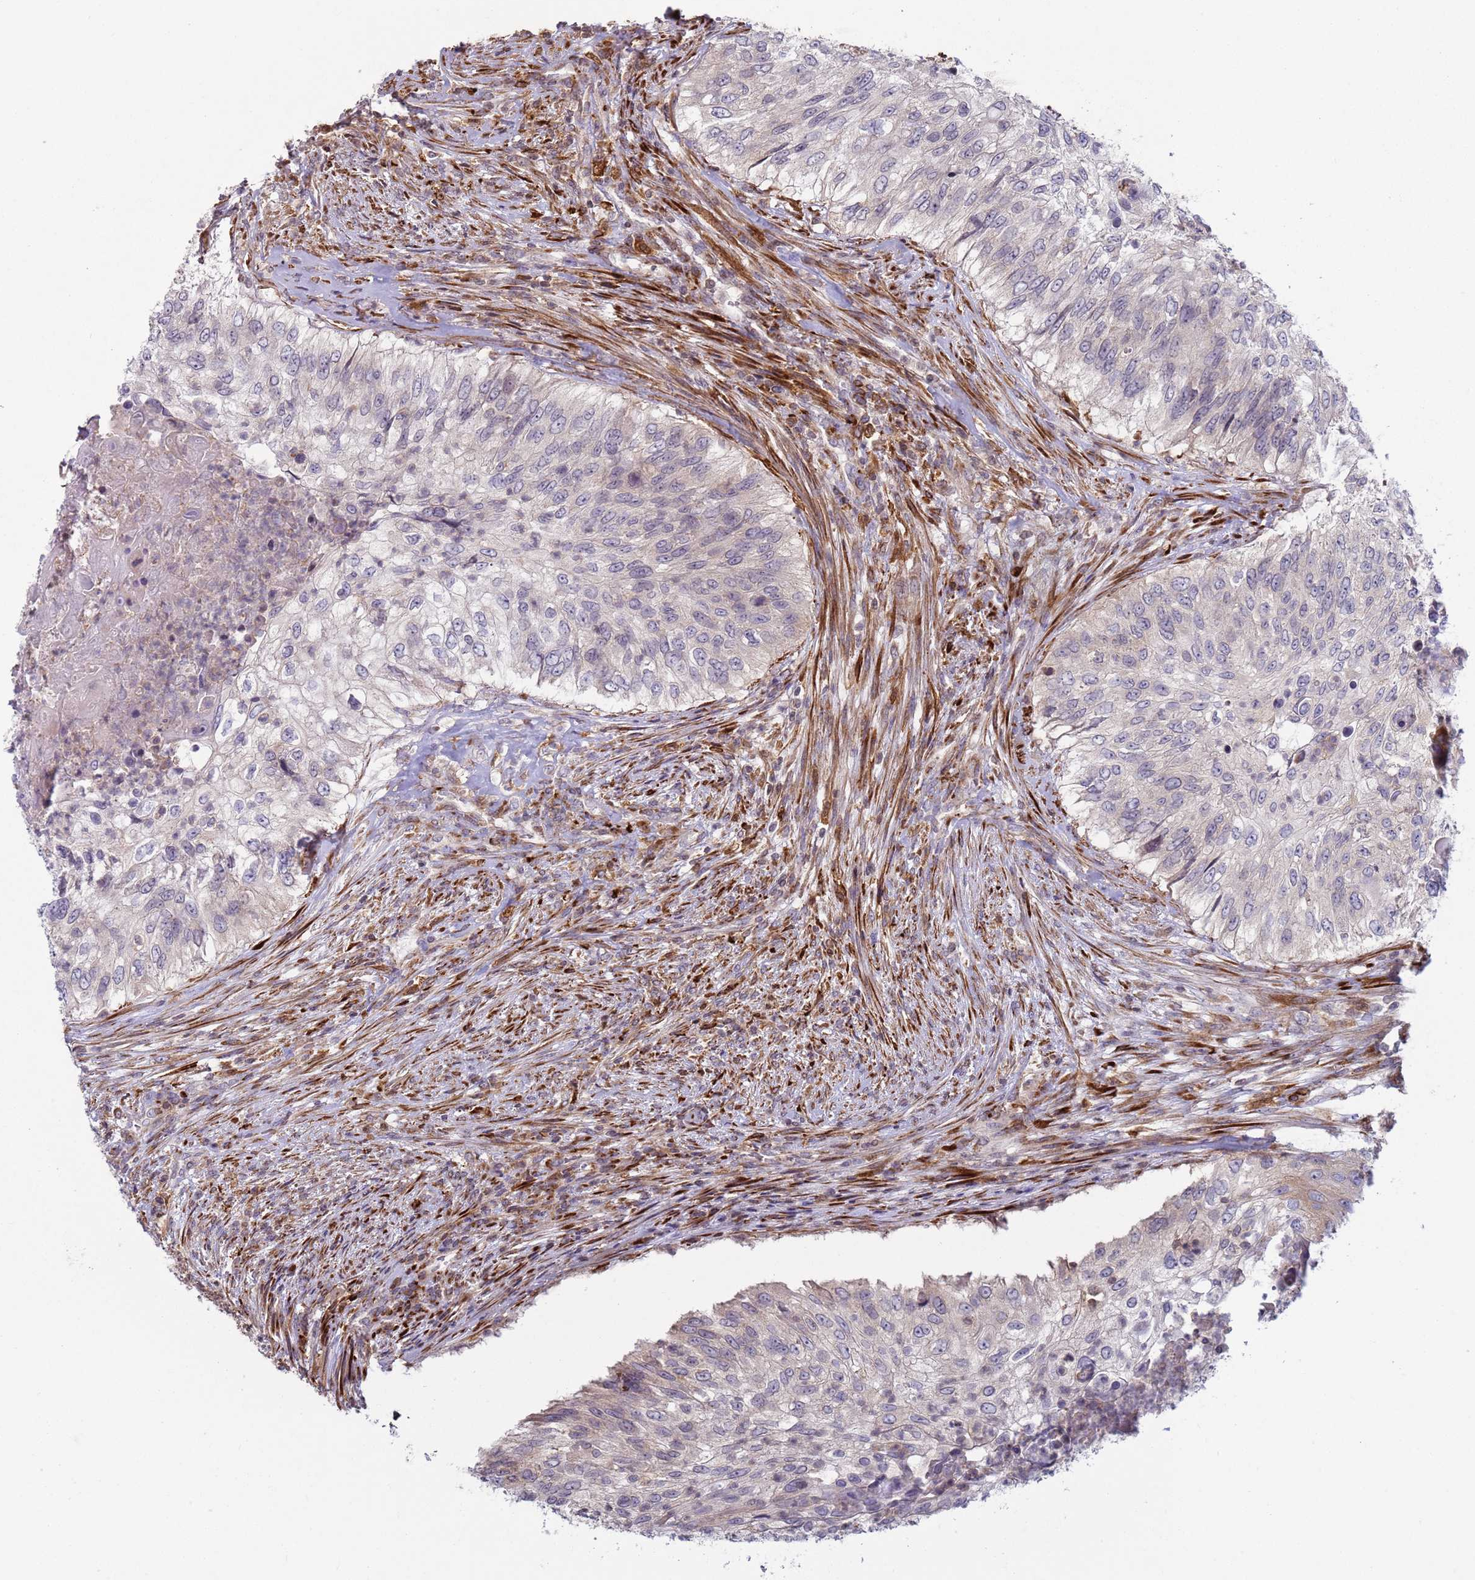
{"staining": {"intensity": "negative", "quantity": "none", "location": "none"}, "tissue": "urothelial cancer", "cell_type": "Tumor cells", "image_type": "cancer", "snomed": [{"axis": "morphology", "description": "Urothelial carcinoma, High grade"}, {"axis": "topography", "description": "Urinary bladder"}], "caption": "Histopathology image shows no protein positivity in tumor cells of urothelial cancer tissue. Nuclei are stained in blue.", "gene": "SNAPC4", "patient": {"sex": "female", "age": 60}}